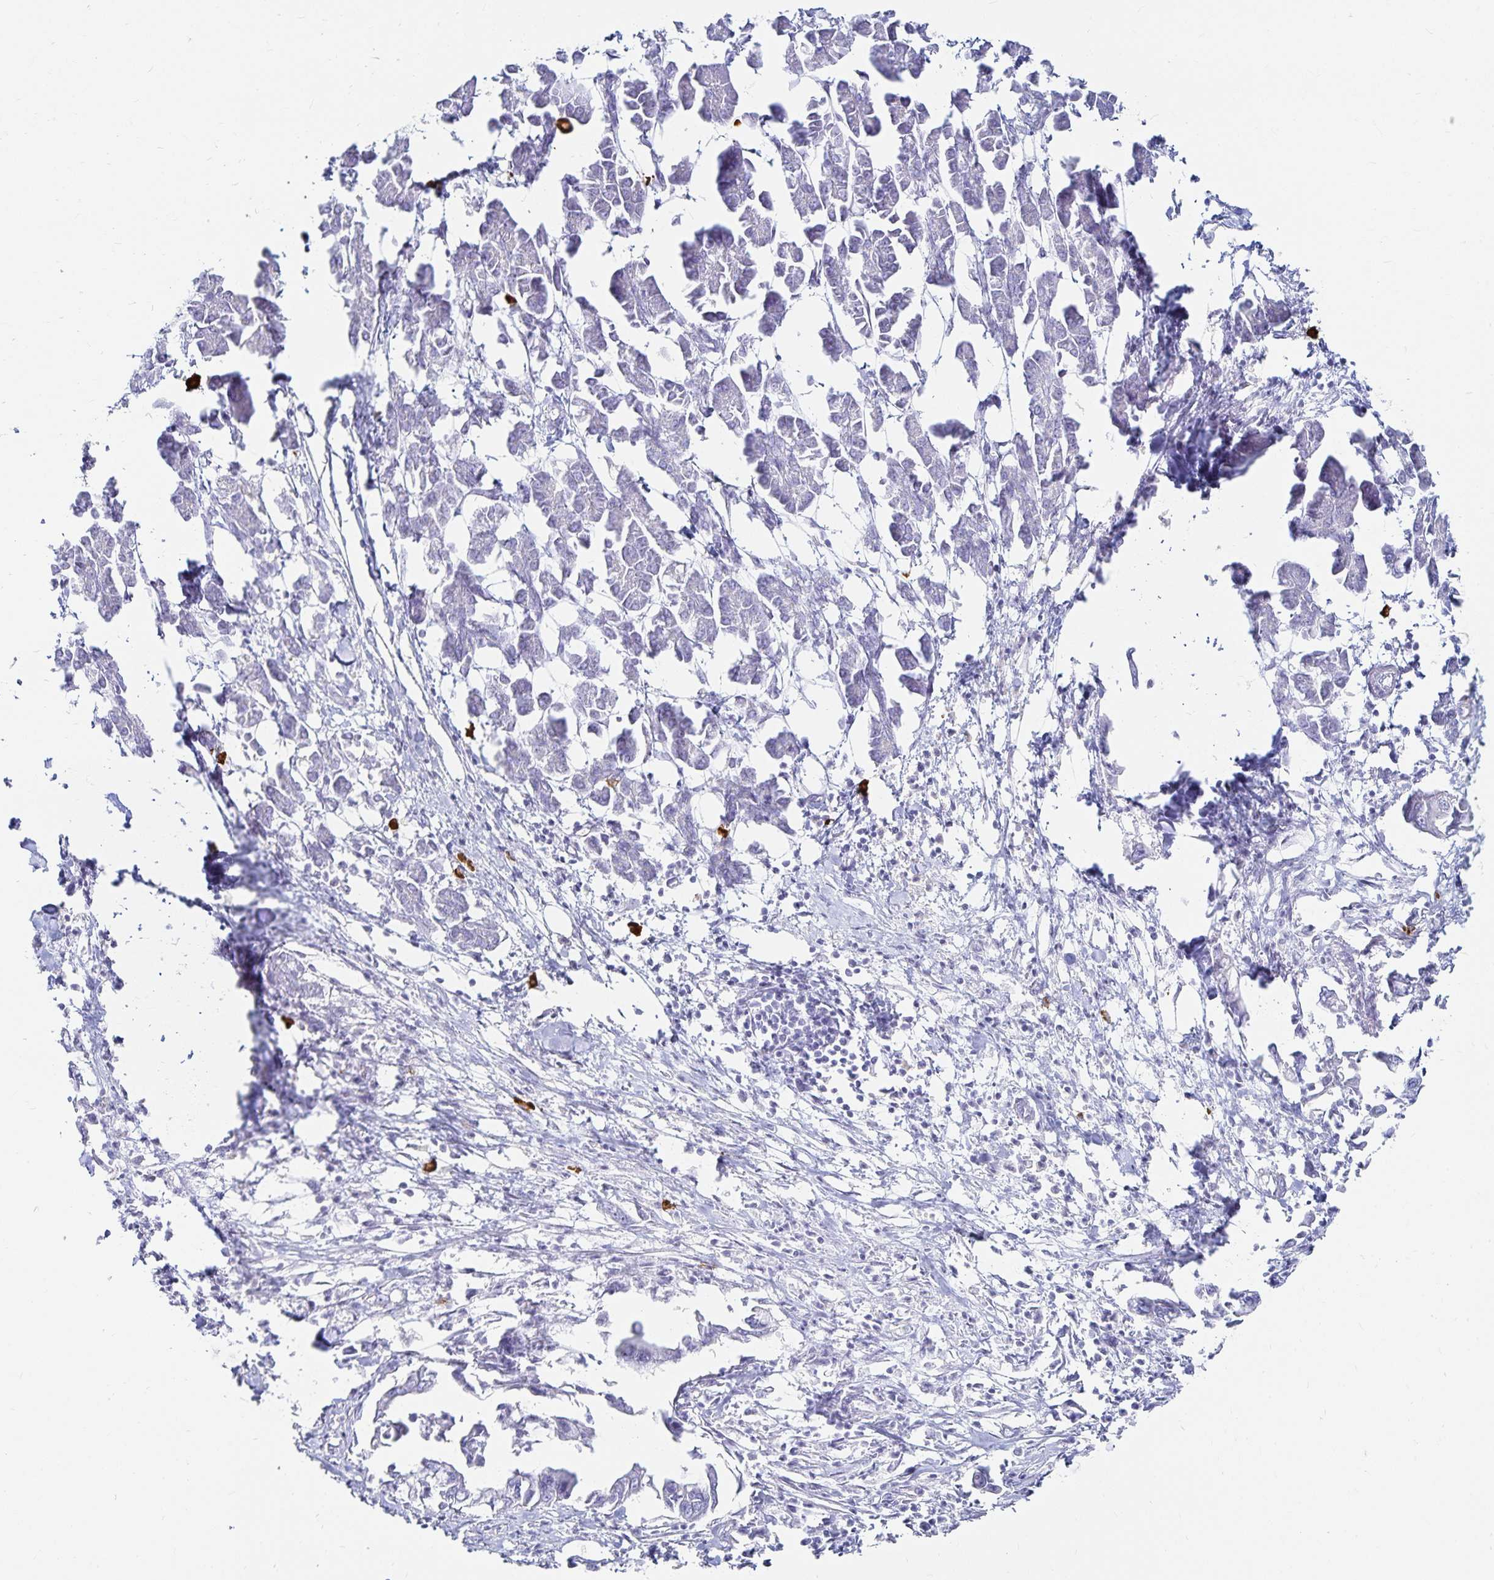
{"staining": {"intensity": "negative", "quantity": "none", "location": "none"}, "tissue": "pancreatic cancer", "cell_type": "Tumor cells", "image_type": "cancer", "snomed": [{"axis": "morphology", "description": "Adenocarcinoma, NOS"}, {"axis": "topography", "description": "Pancreas"}], "caption": "Pancreatic cancer stained for a protein using immunohistochemistry (IHC) shows no positivity tumor cells.", "gene": "TNIP1", "patient": {"sex": "male", "age": 61}}